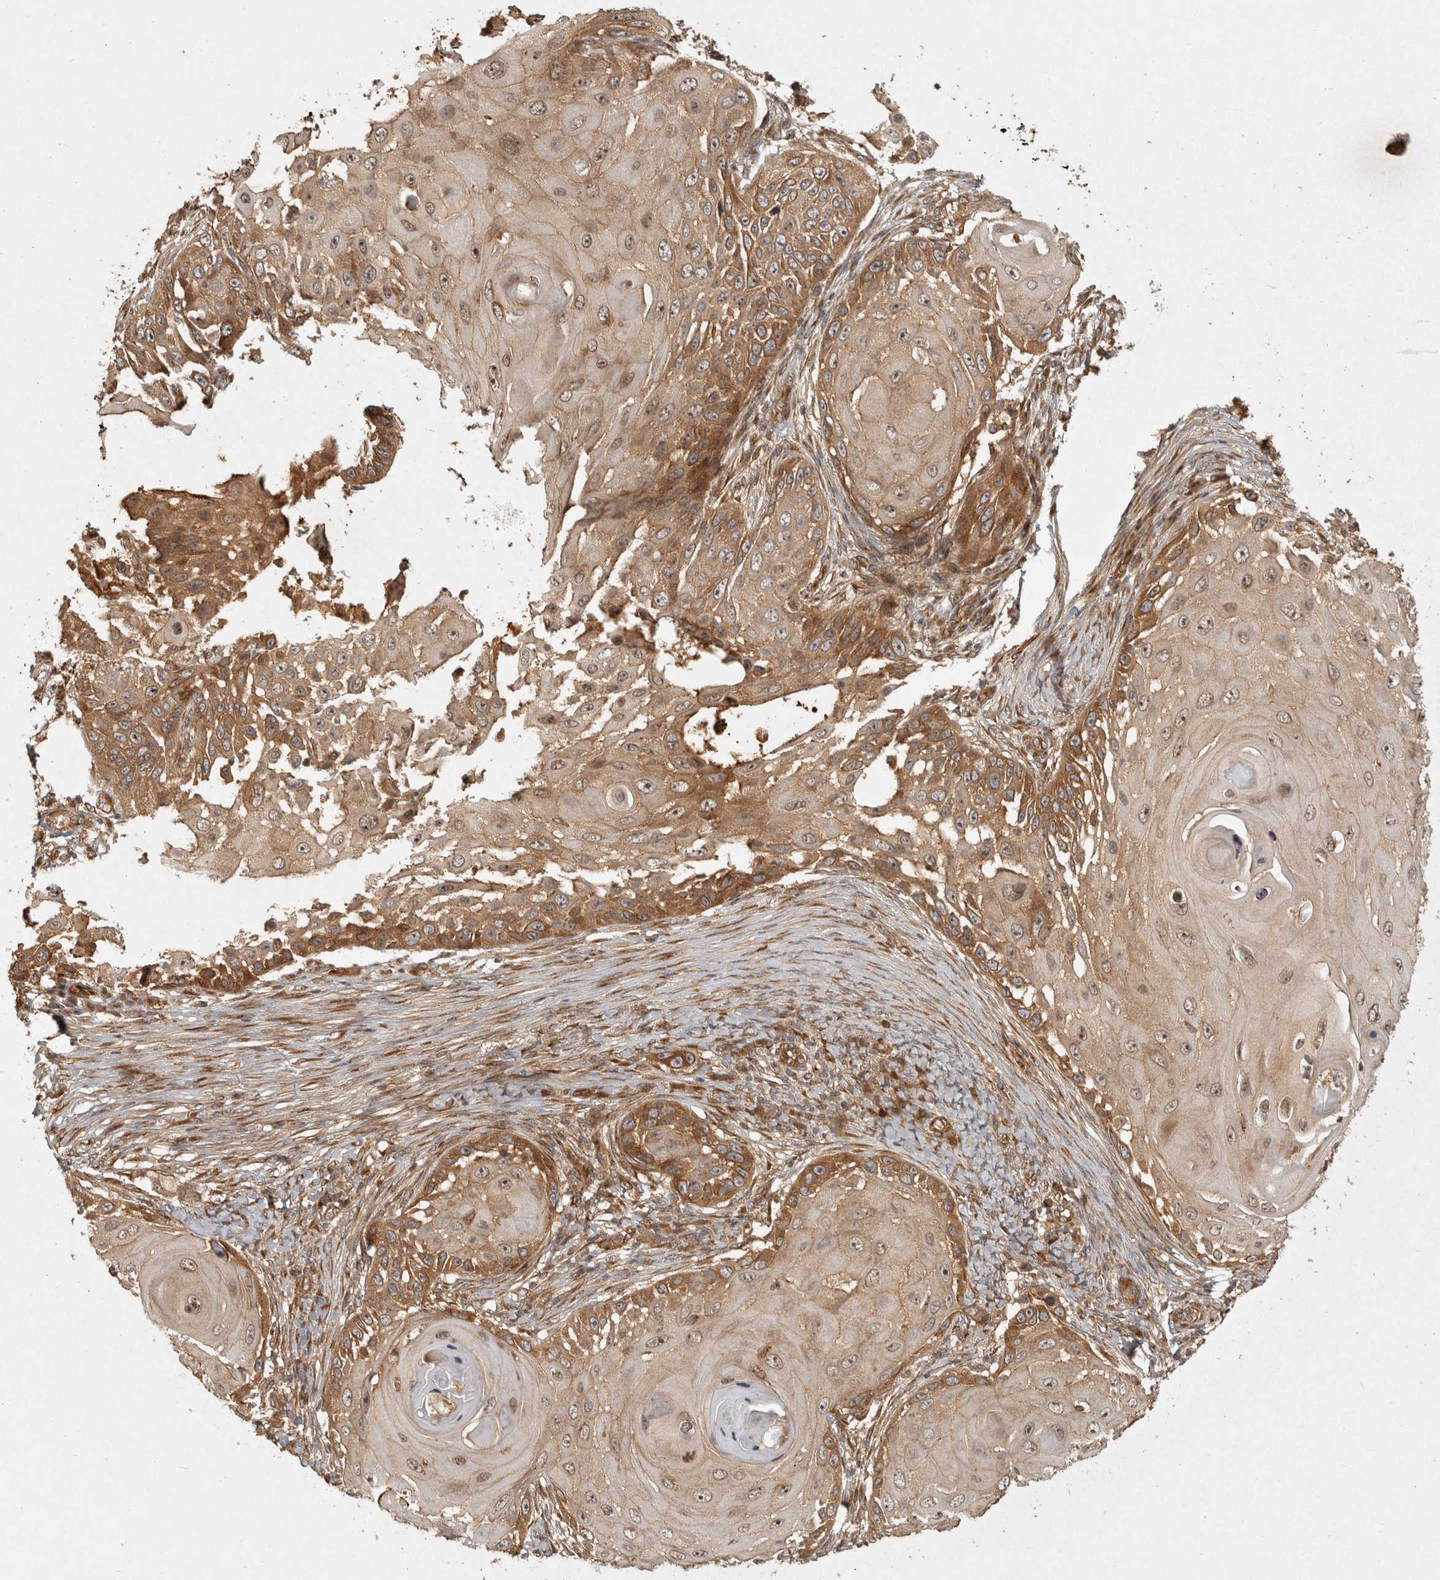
{"staining": {"intensity": "moderate", "quantity": ">75%", "location": "cytoplasmic/membranous,nuclear"}, "tissue": "skin cancer", "cell_type": "Tumor cells", "image_type": "cancer", "snomed": [{"axis": "morphology", "description": "Squamous cell carcinoma, NOS"}, {"axis": "topography", "description": "Skin"}], "caption": "About >75% of tumor cells in skin cancer show moderate cytoplasmic/membranous and nuclear protein positivity as visualized by brown immunohistochemical staining.", "gene": "CAMSAP2", "patient": {"sex": "female", "age": 44}}